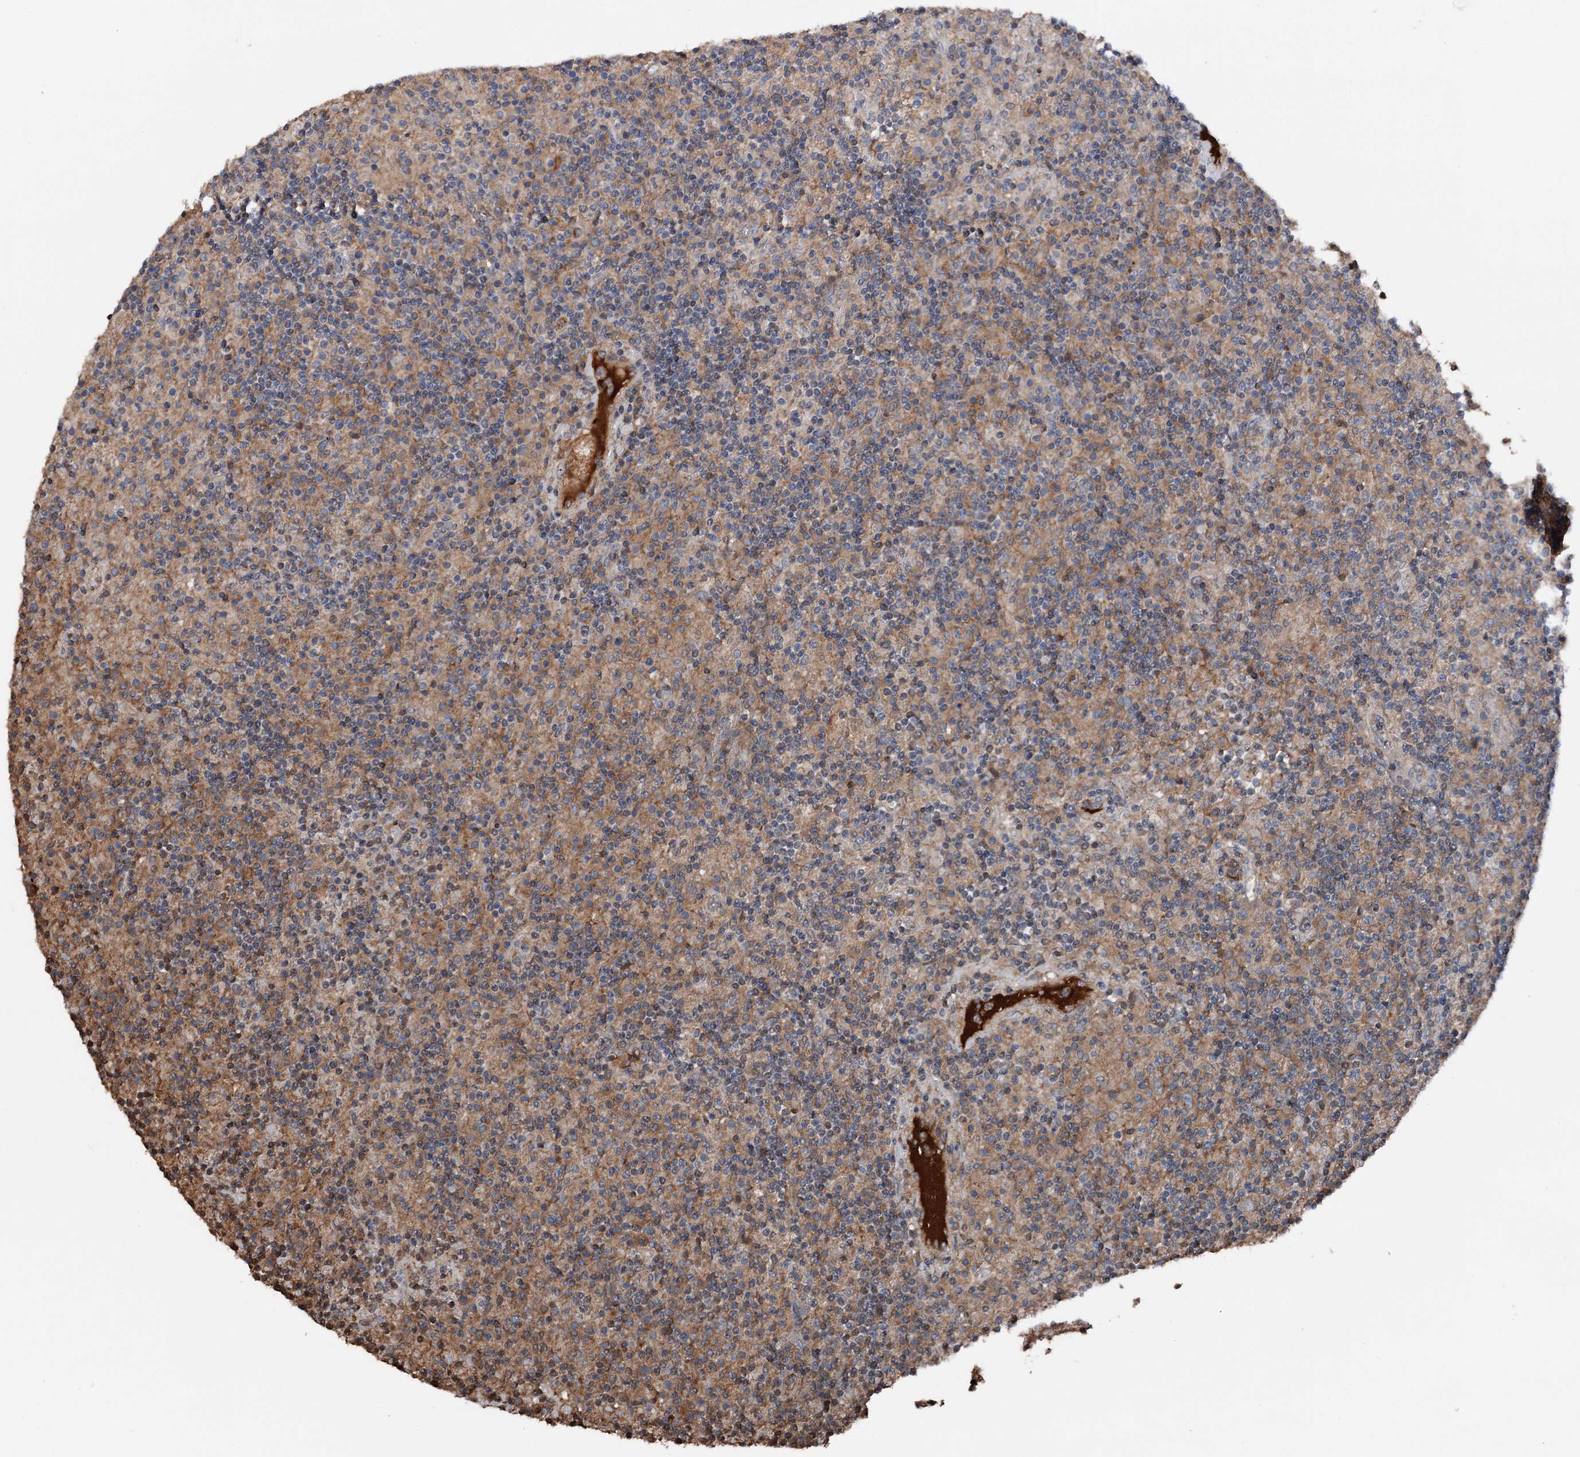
{"staining": {"intensity": "negative", "quantity": "none", "location": "none"}, "tissue": "lymphoma", "cell_type": "Tumor cells", "image_type": "cancer", "snomed": [{"axis": "morphology", "description": "Hodgkin's disease, NOS"}, {"axis": "topography", "description": "Lymph node"}], "caption": "The photomicrograph shows no significant positivity in tumor cells of lymphoma.", "gene": "ARL13A", "patient": {"sex": "male", "age": 70}}